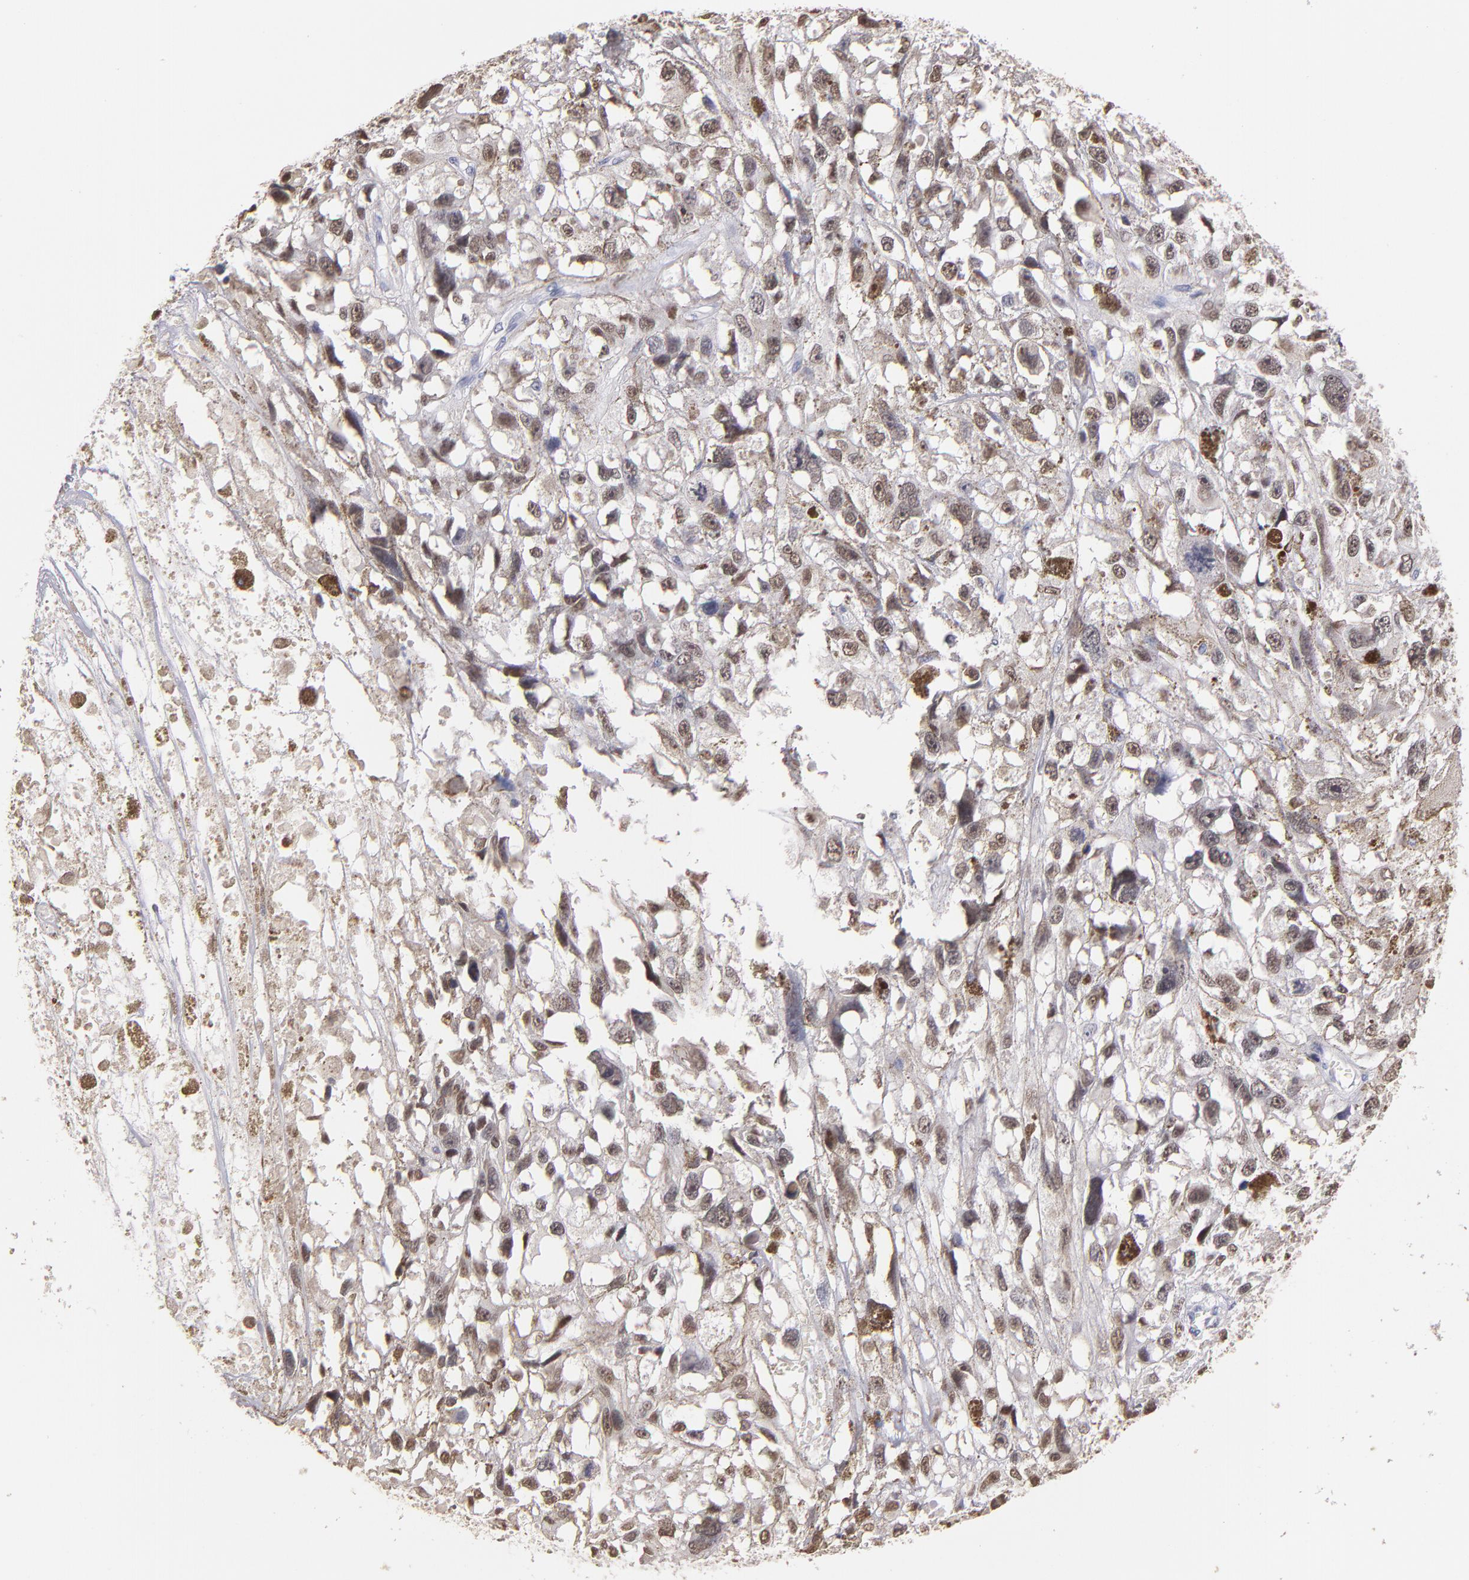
{"staining": {"intensity": "moderate", "quantity": ">75%", "location": "nuclear"}, "tissue": "melanoma", "cell_type": "Tumor cells", "image_type": "cancer", "snomed": [{"axis": "morphology", "description": "Malignant melanoma, Metastatic site"}, {"axis": "topography", "description": "Lymph node"}], "caption": "IHC of malignant melanoma (metastatic site) exhibits medium levels of moderate nuclear expression in approximately >75% of tumor cells. (Brightfield microscopy of DAB IHC at high magnification).", "gene": "SOX10", "patient": {"sex": "male", "age": 59}}